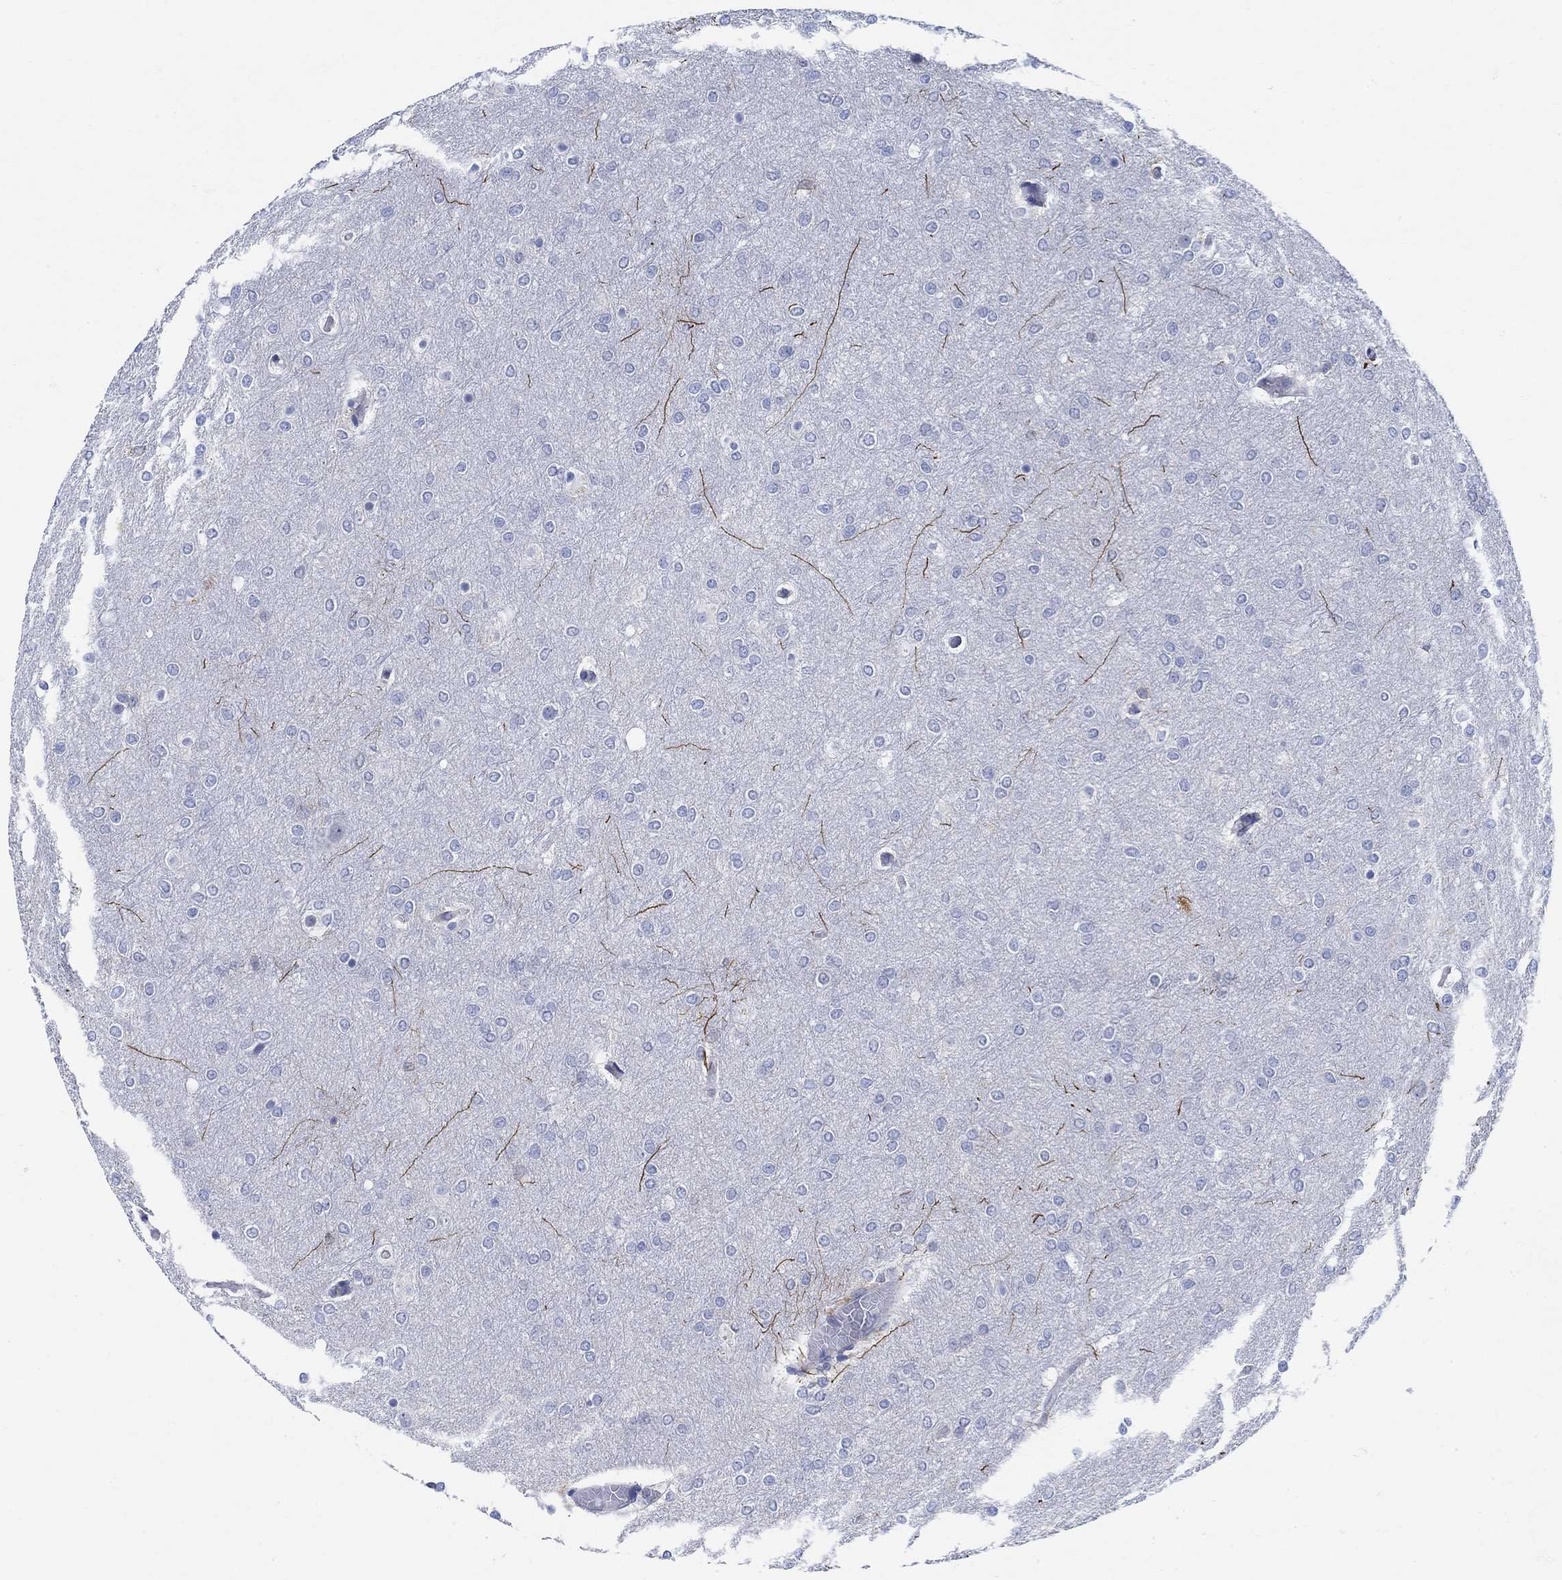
{"staining": {"intensity": "negative", "quantity": "none", "location": "none"}, "tissue": "glioma", "cell_type": "Tumor cells", "image_type": "cancer", "snomed": [{"axis": "morphology", "description": "Glioma, malignant, High grade"}, {"axis": "topography", "description": "Brain"}], "caption": "This is an immunohistochemistry image of high-grade glioma (malignant). There is no positivity in tumor cells.", "gene": "PHF21B", "patient": {"sex": "female", "age": 61}}